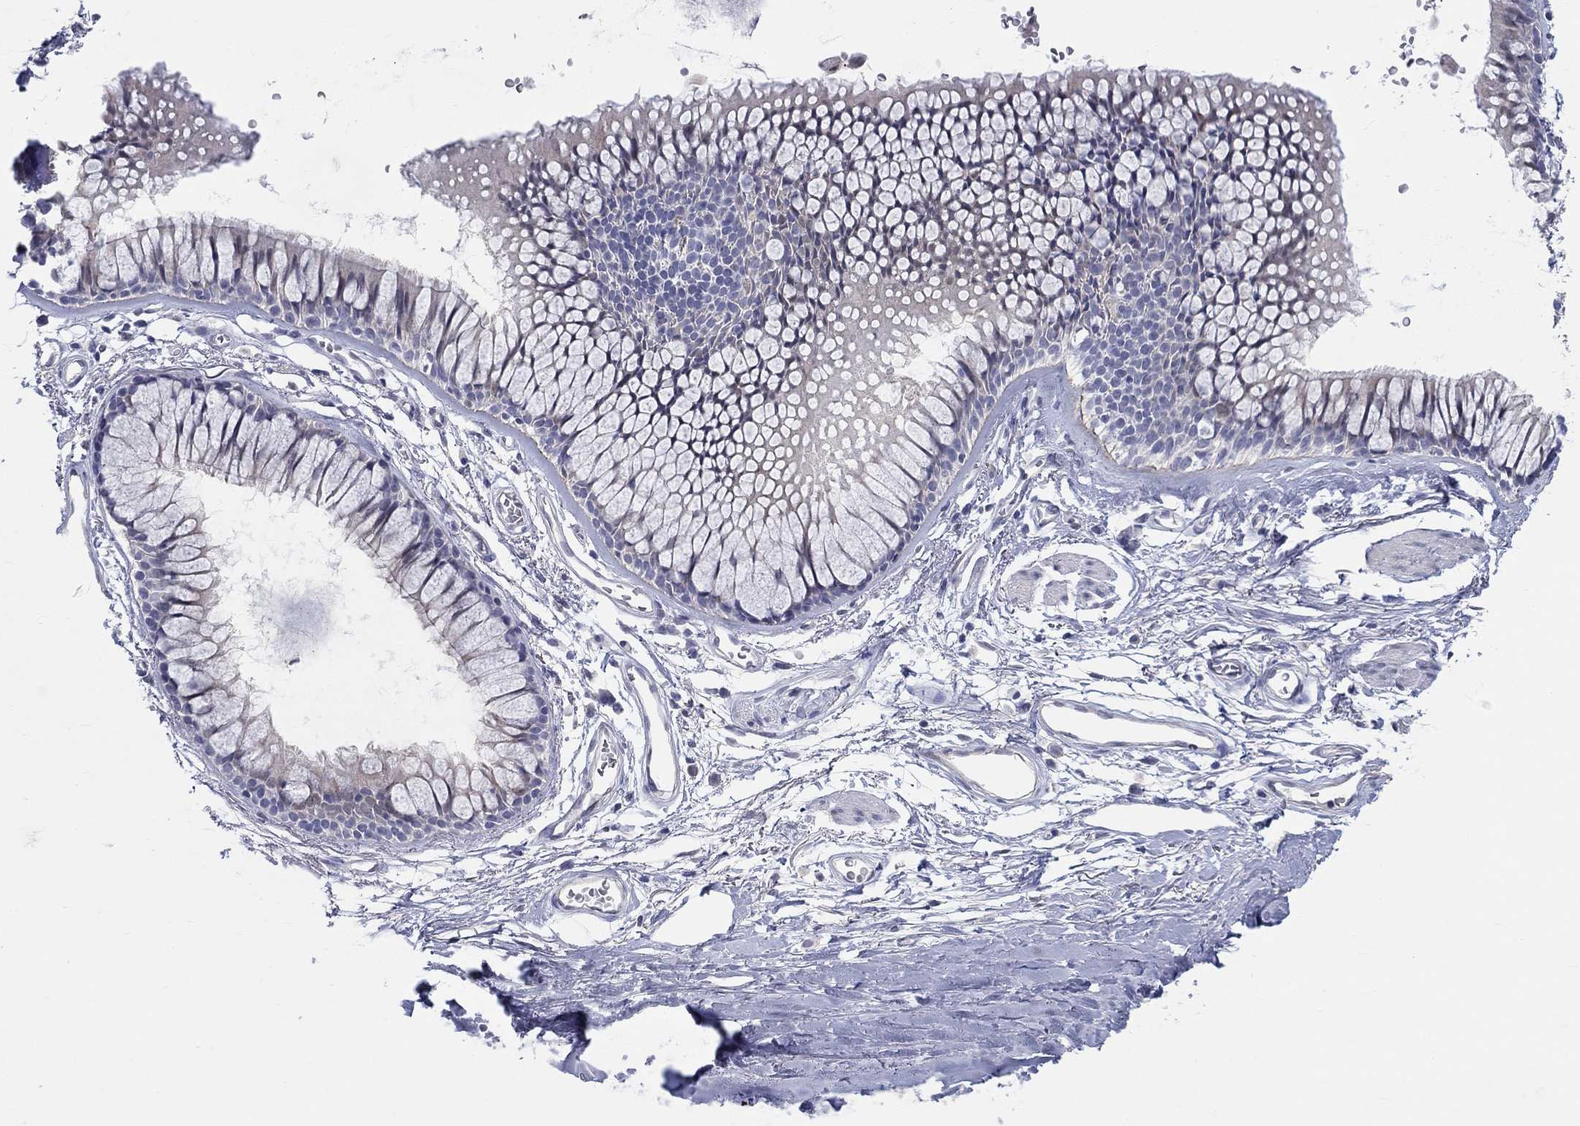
{"staining": {"intensity": "negative", "quantity": "none", "location": "none"}, "tissue": "soft tissue", "cell_type": "Fibroblasts", "image_type": "normal", "snomed": [{"axis": "morphology", "description": "Normal tissue, NOS"}, {"axis": "topography", "description": "Cartilage tissue"}, {"axis": "topography", "description": "Bronchus"}], "caption": "This is an immunohistochemistry image of normal human soft tissue. There is no expression in fibroblasts.", "gene": "EGFLAM", "patient": {"sex": "female", "age": 79}}